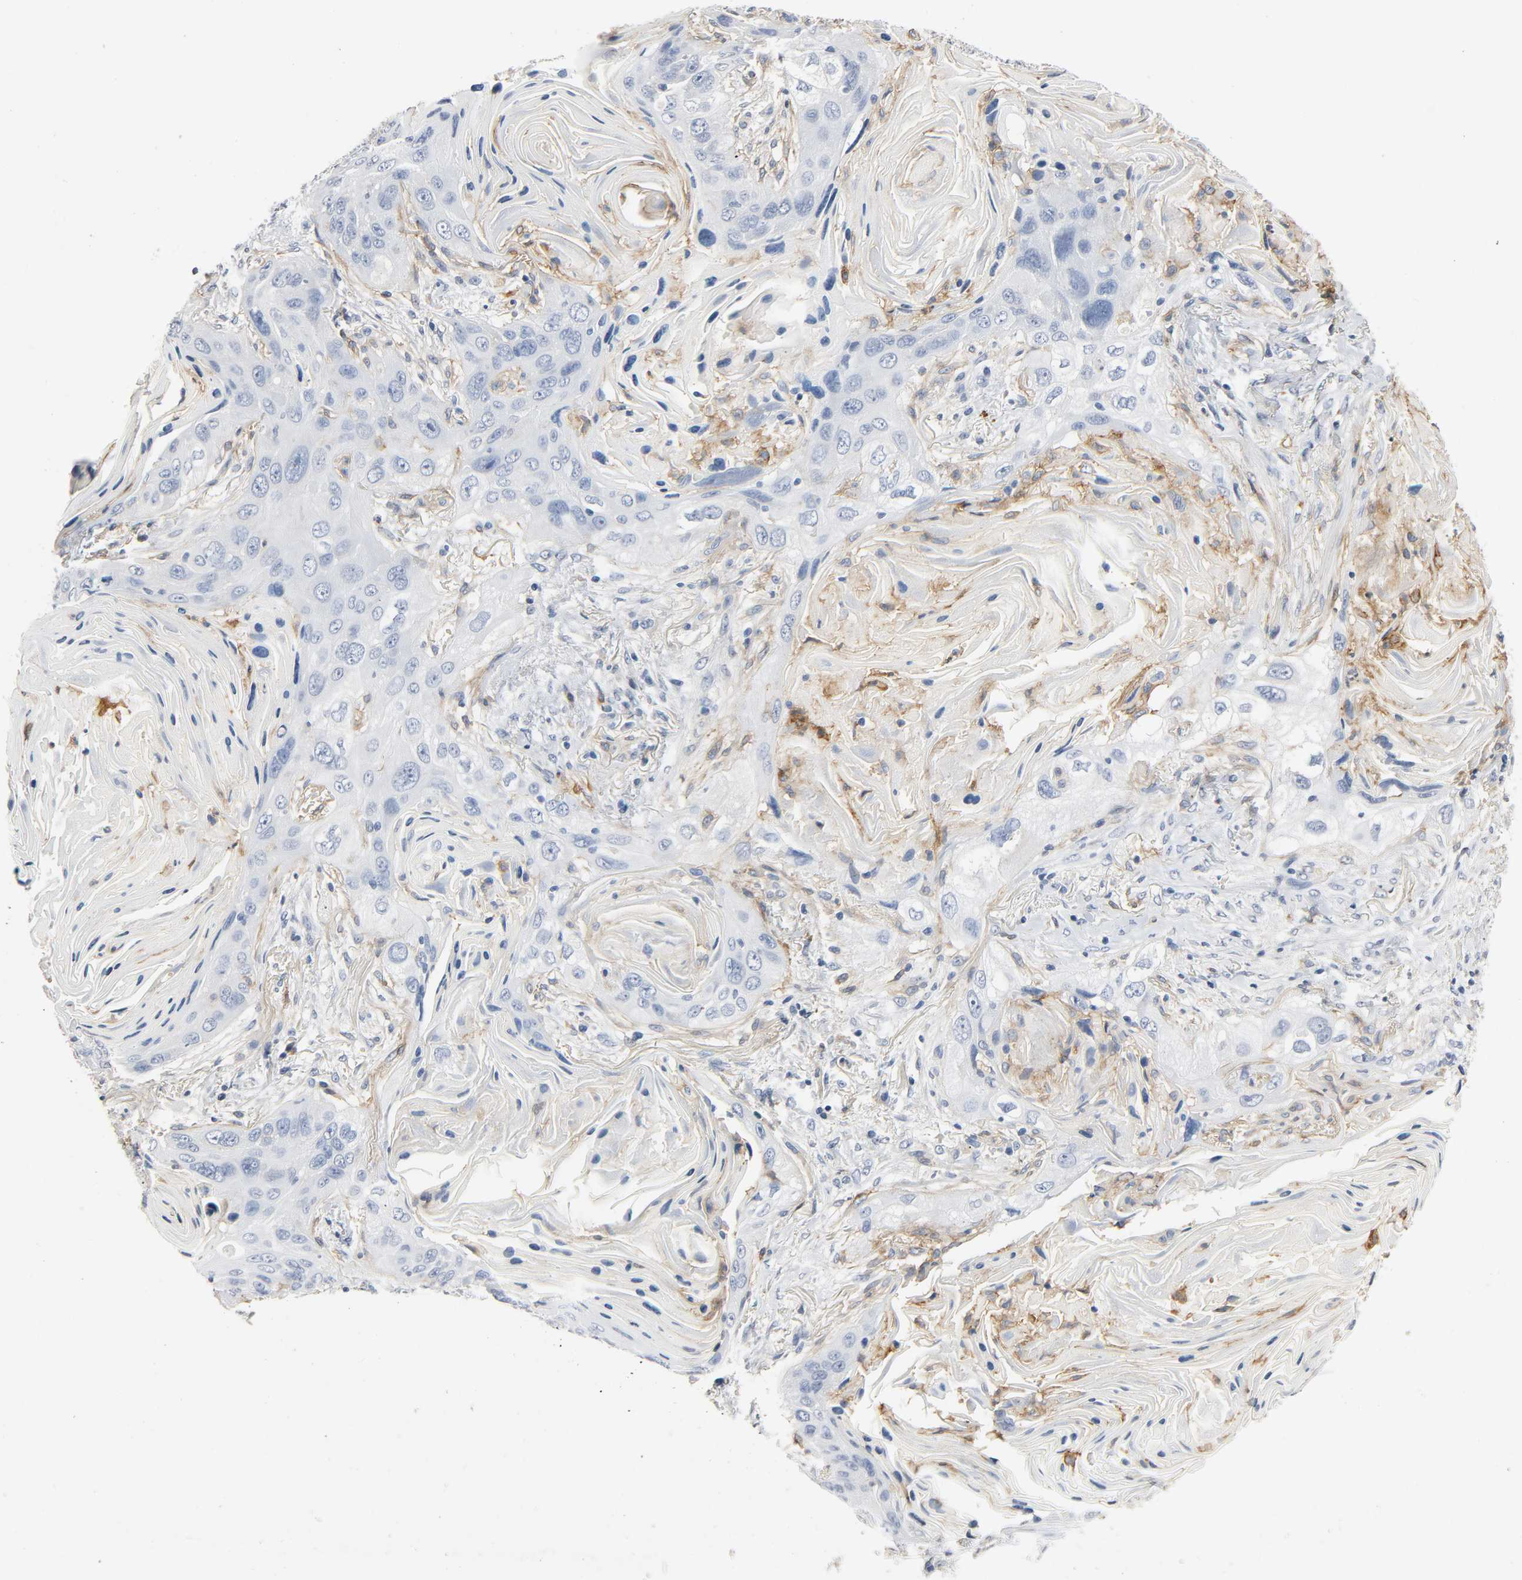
{"staining": {"intensity": "negative", "quantity": "none", "location": "none"}, "tissue": "lung cancer", "cell_type": "Tumor cells", "image_type": "cancer", "snomed": [{"axis": "morphology", "description": "Squamous cell carcinoma, NOS"}, {"axis": "topography", "description": "Lung"}], "caption": "Immunohistochemical staining of human lung squamous cell carcinoma exhibits no significant expression in tumor cells. The staining was performed using DAB to visualize the protein expression in brown, while the nuclei were stained in blue with hematoxylin (Magnification: 20x).", "gene": "ANPEP", "patient": {"sex": "female", "age": 67}}